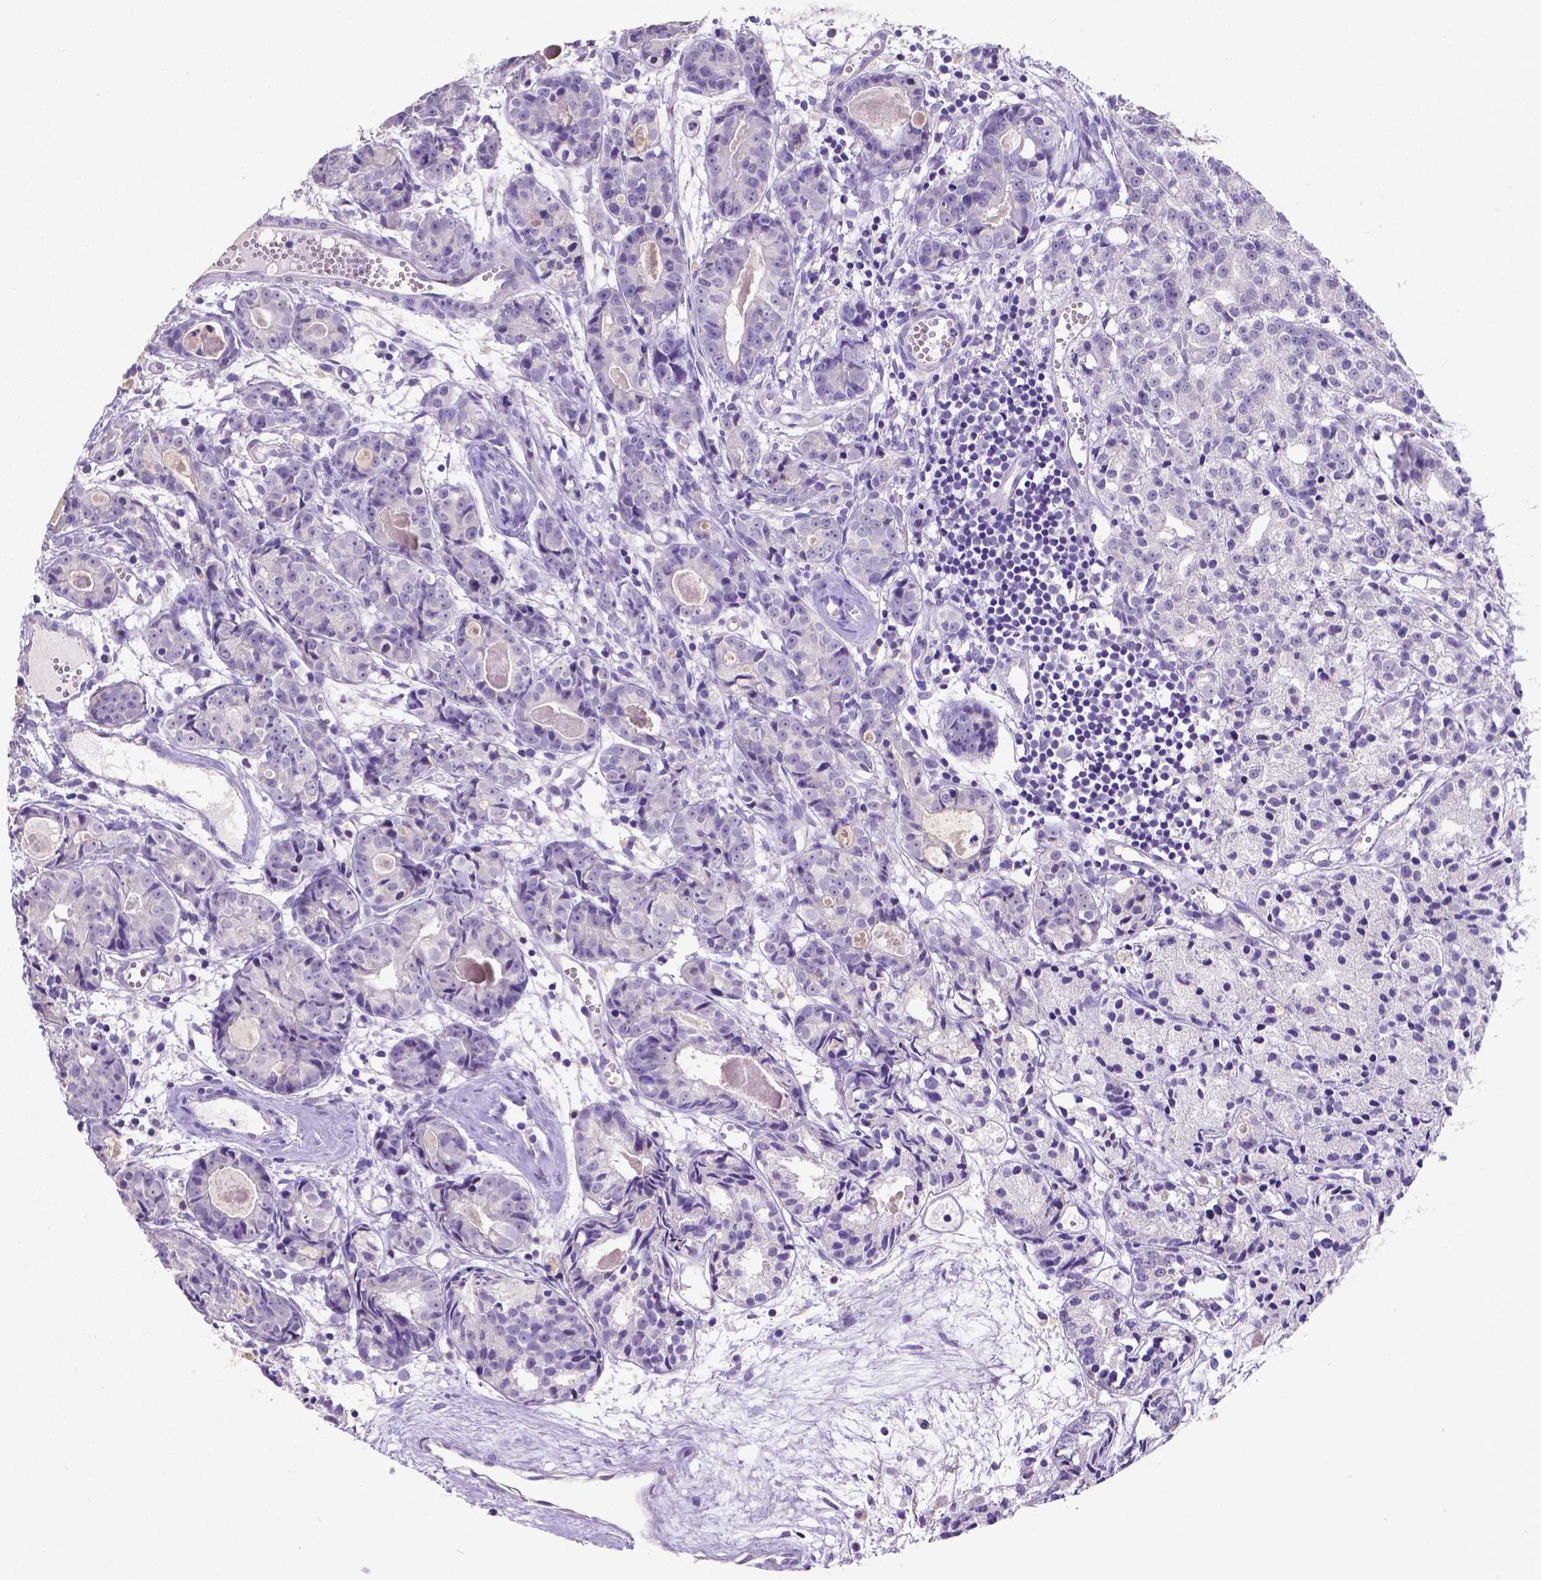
{"staining": {"intensity": "negative", "quantity": "none", "location": "none"}, "tissue": "prostate cancer", "cell_type": "Tumor cells", "image_type": "cancer", "snomed": [{"axis": "morphology", "description": "Adenocarcinoma, Medium grade"}, {"axis": "topography", "description": "Prostate"}], "caption": "Immunohistochemistry histopathology image of neoplastic tissue: human prostate medium-grade adenocarcinoma stained with DAB shows no significant protein expression in tumor cells.", "gene": "SATB2", "patient": {"sex": "male", "age": 74}}